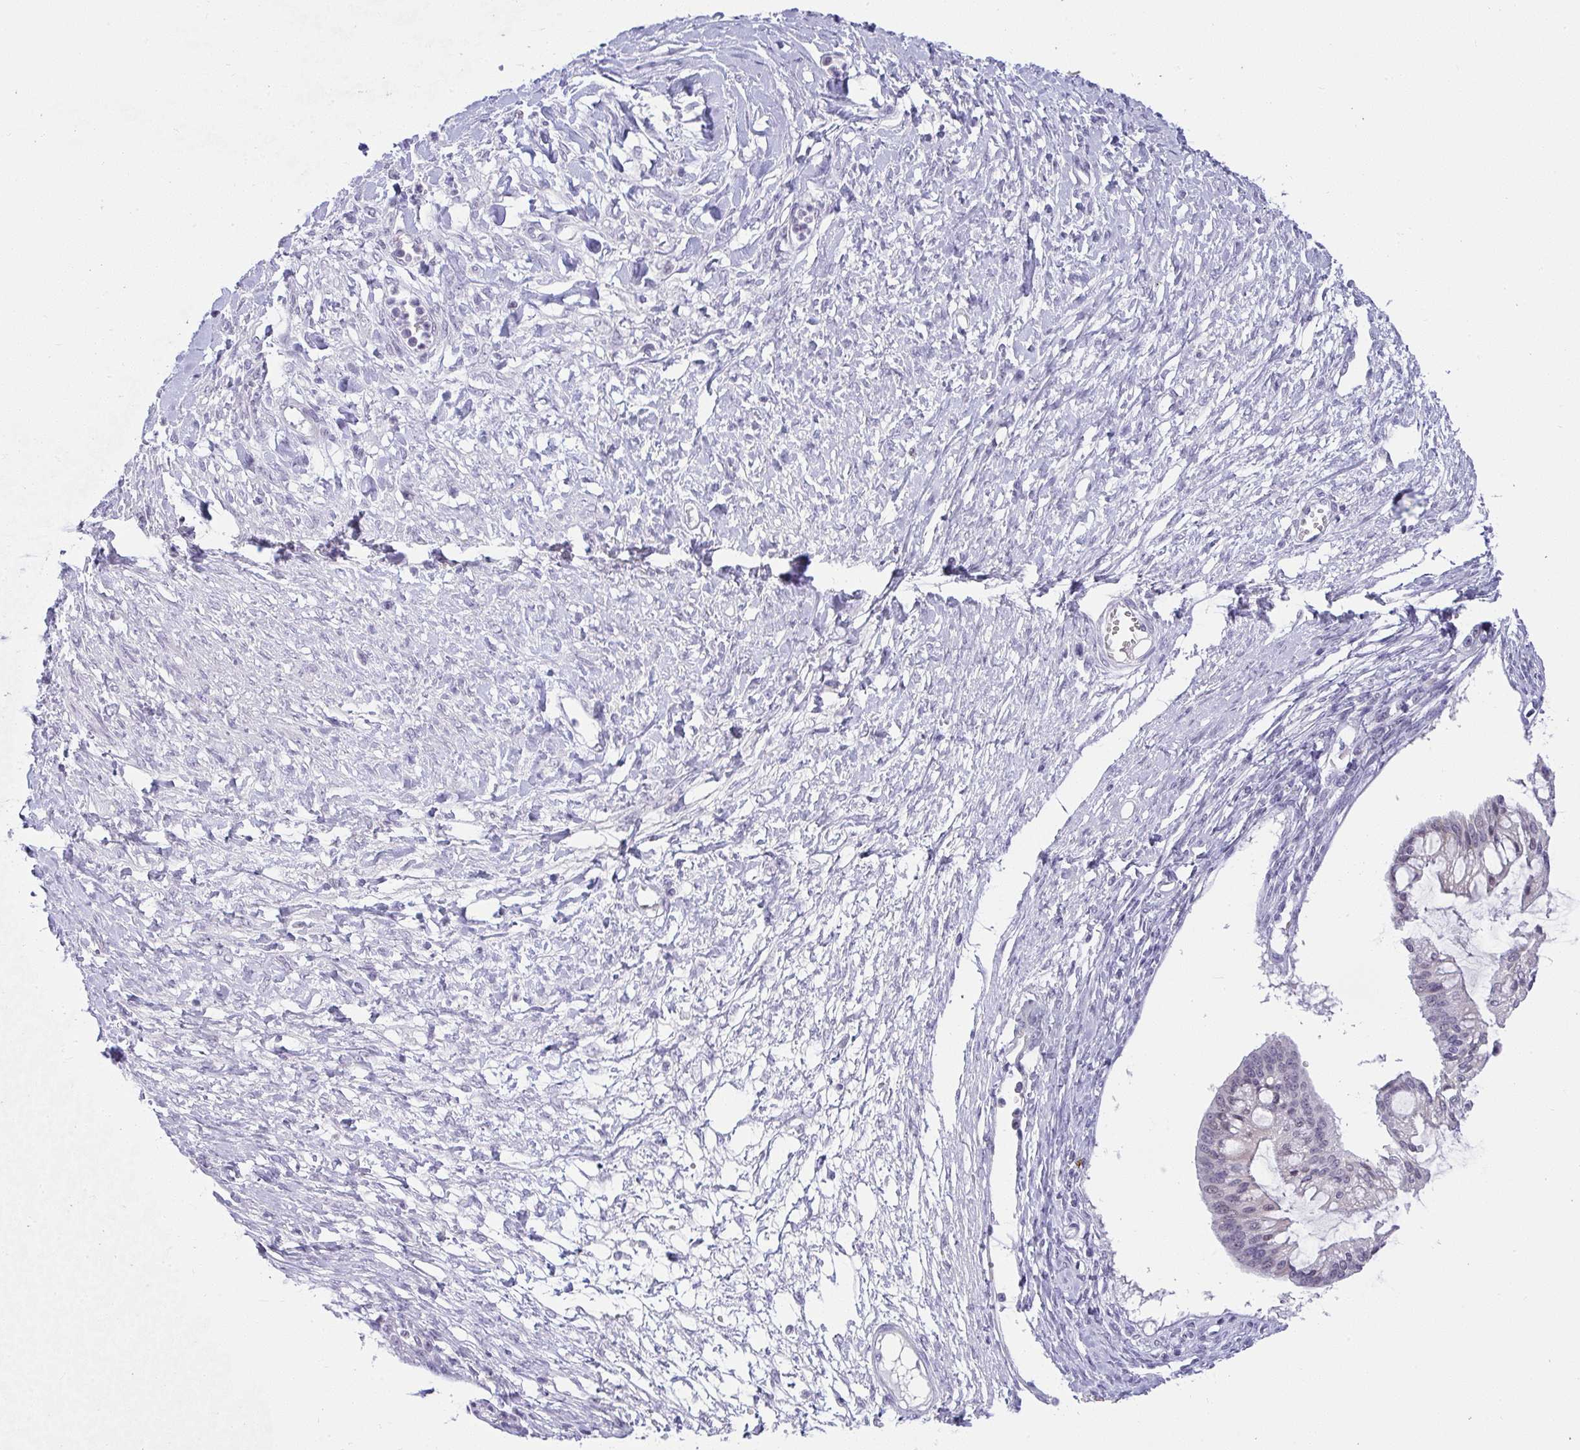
{"staining": {"intensity": "negative", "quantity": "none", "location": "none"}, "tissue": "ovarian cancer", "cell_type": "Tumor cells", "image_type": "cancer", "snomed": [{"axis": "morphology", "description": "Cystadenocarcinoma, mucinous, NOS"}, {"axis": "topography", "description": "Ovary"}], "caption": "The micrograph displays no staining of tumor cells in ovarian cancer (mucinous cystadenocarcinoma).", "gene": "CACNA1S", "patient": {"sex": "female", "age": 73}}